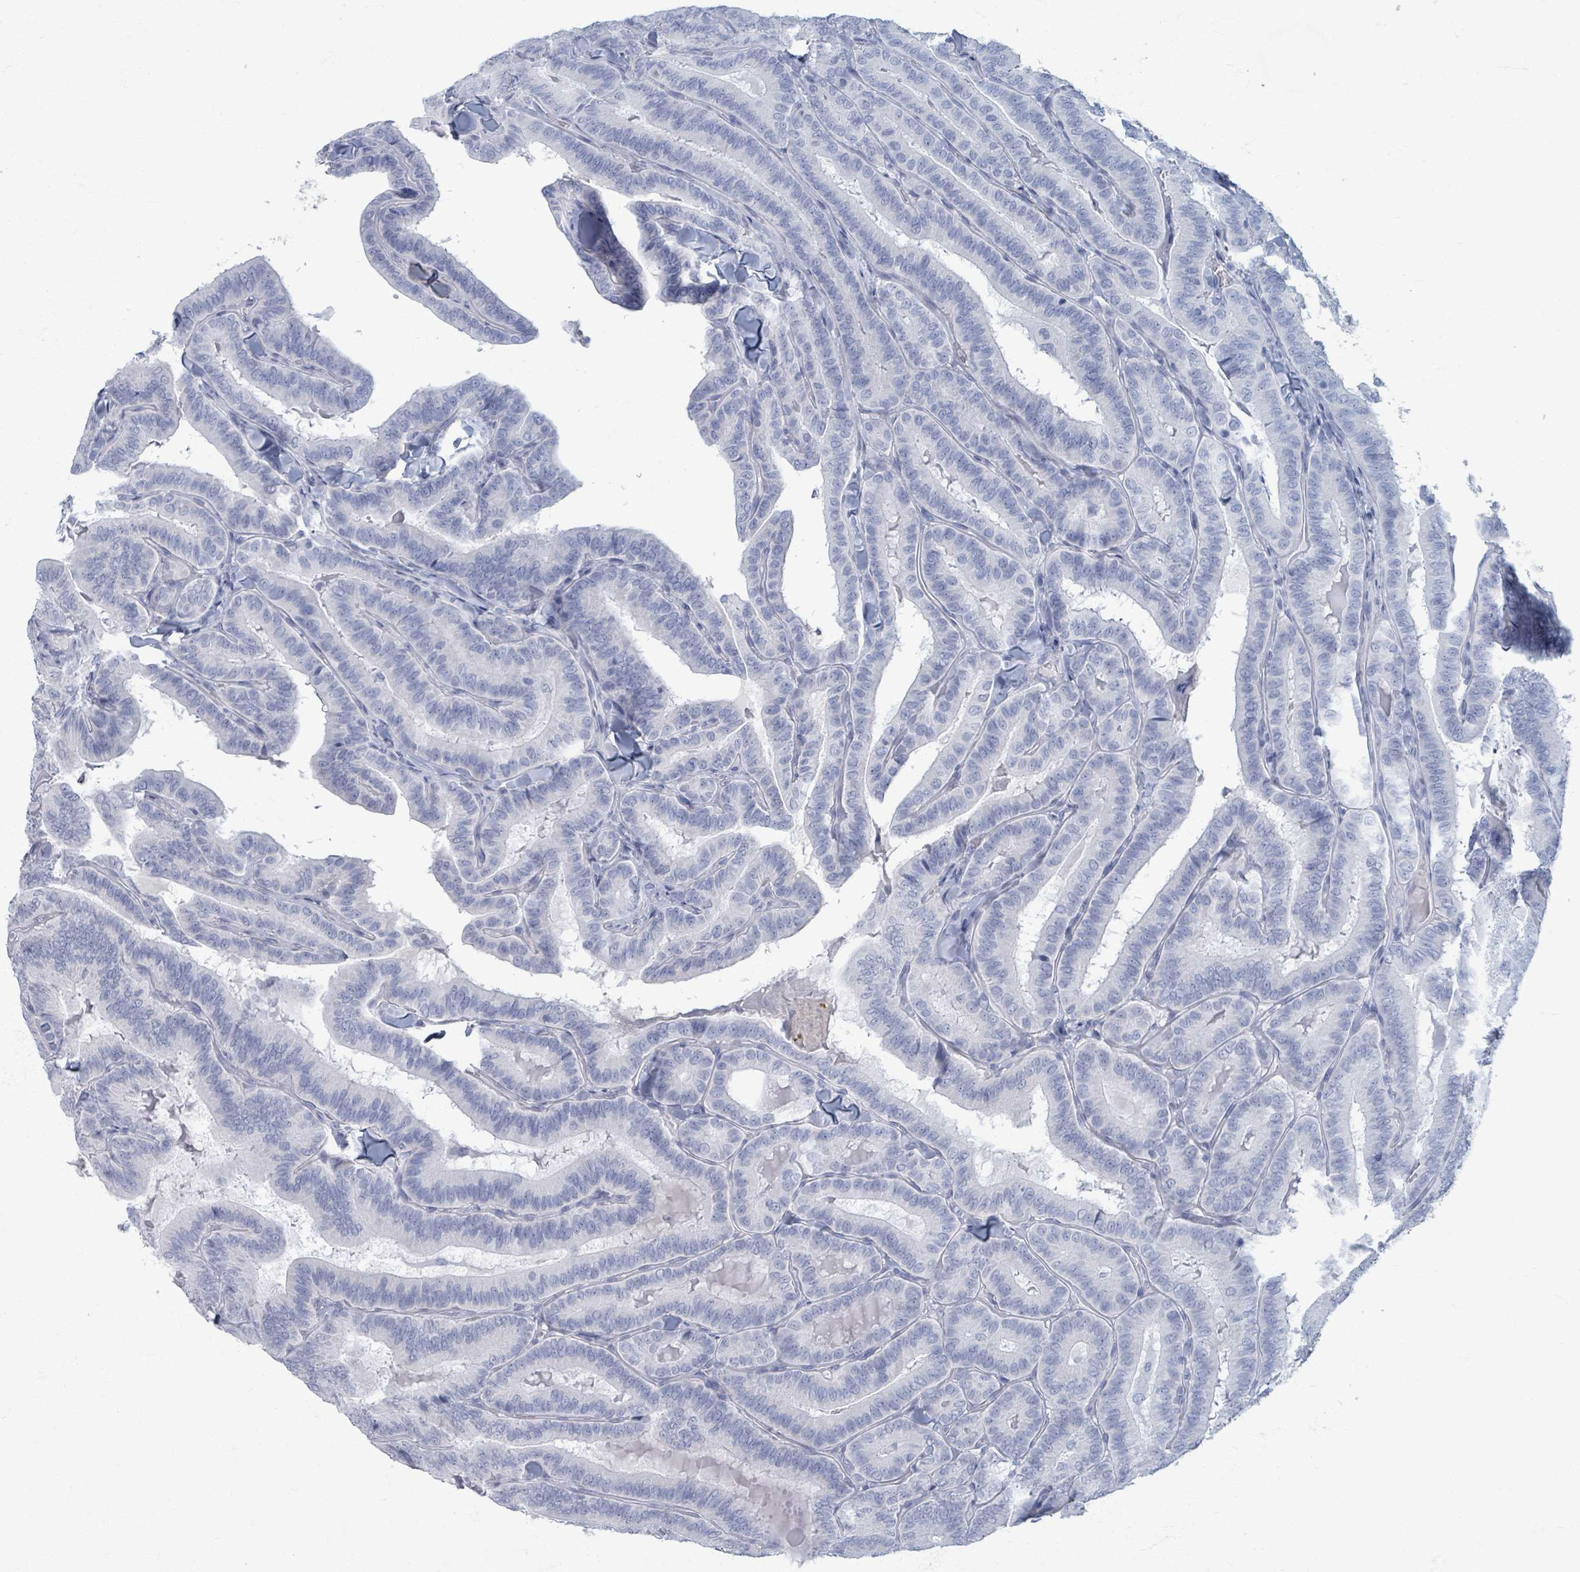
{"staining": {"intensity": "negative", "quantity": "none", "location": "none"}, "tissue": "thyroid cancer", "cell_type": "Tumor cells", "image_type": "cancer", "snomed": [{"axis": "morphology", "description": "Papillary adenocarcinoma, NOS"}, {"axis": "topography", "description": "Thyroid gland"}], "caption": "This is an immunohistochemistry (IHC) histopathology image of thyroid cancer (papillary adenocarcinoma). There is no positivity in tumor cells.", "gene": "TAS2R1", "patient": {"sex": "male", "age": 61}}